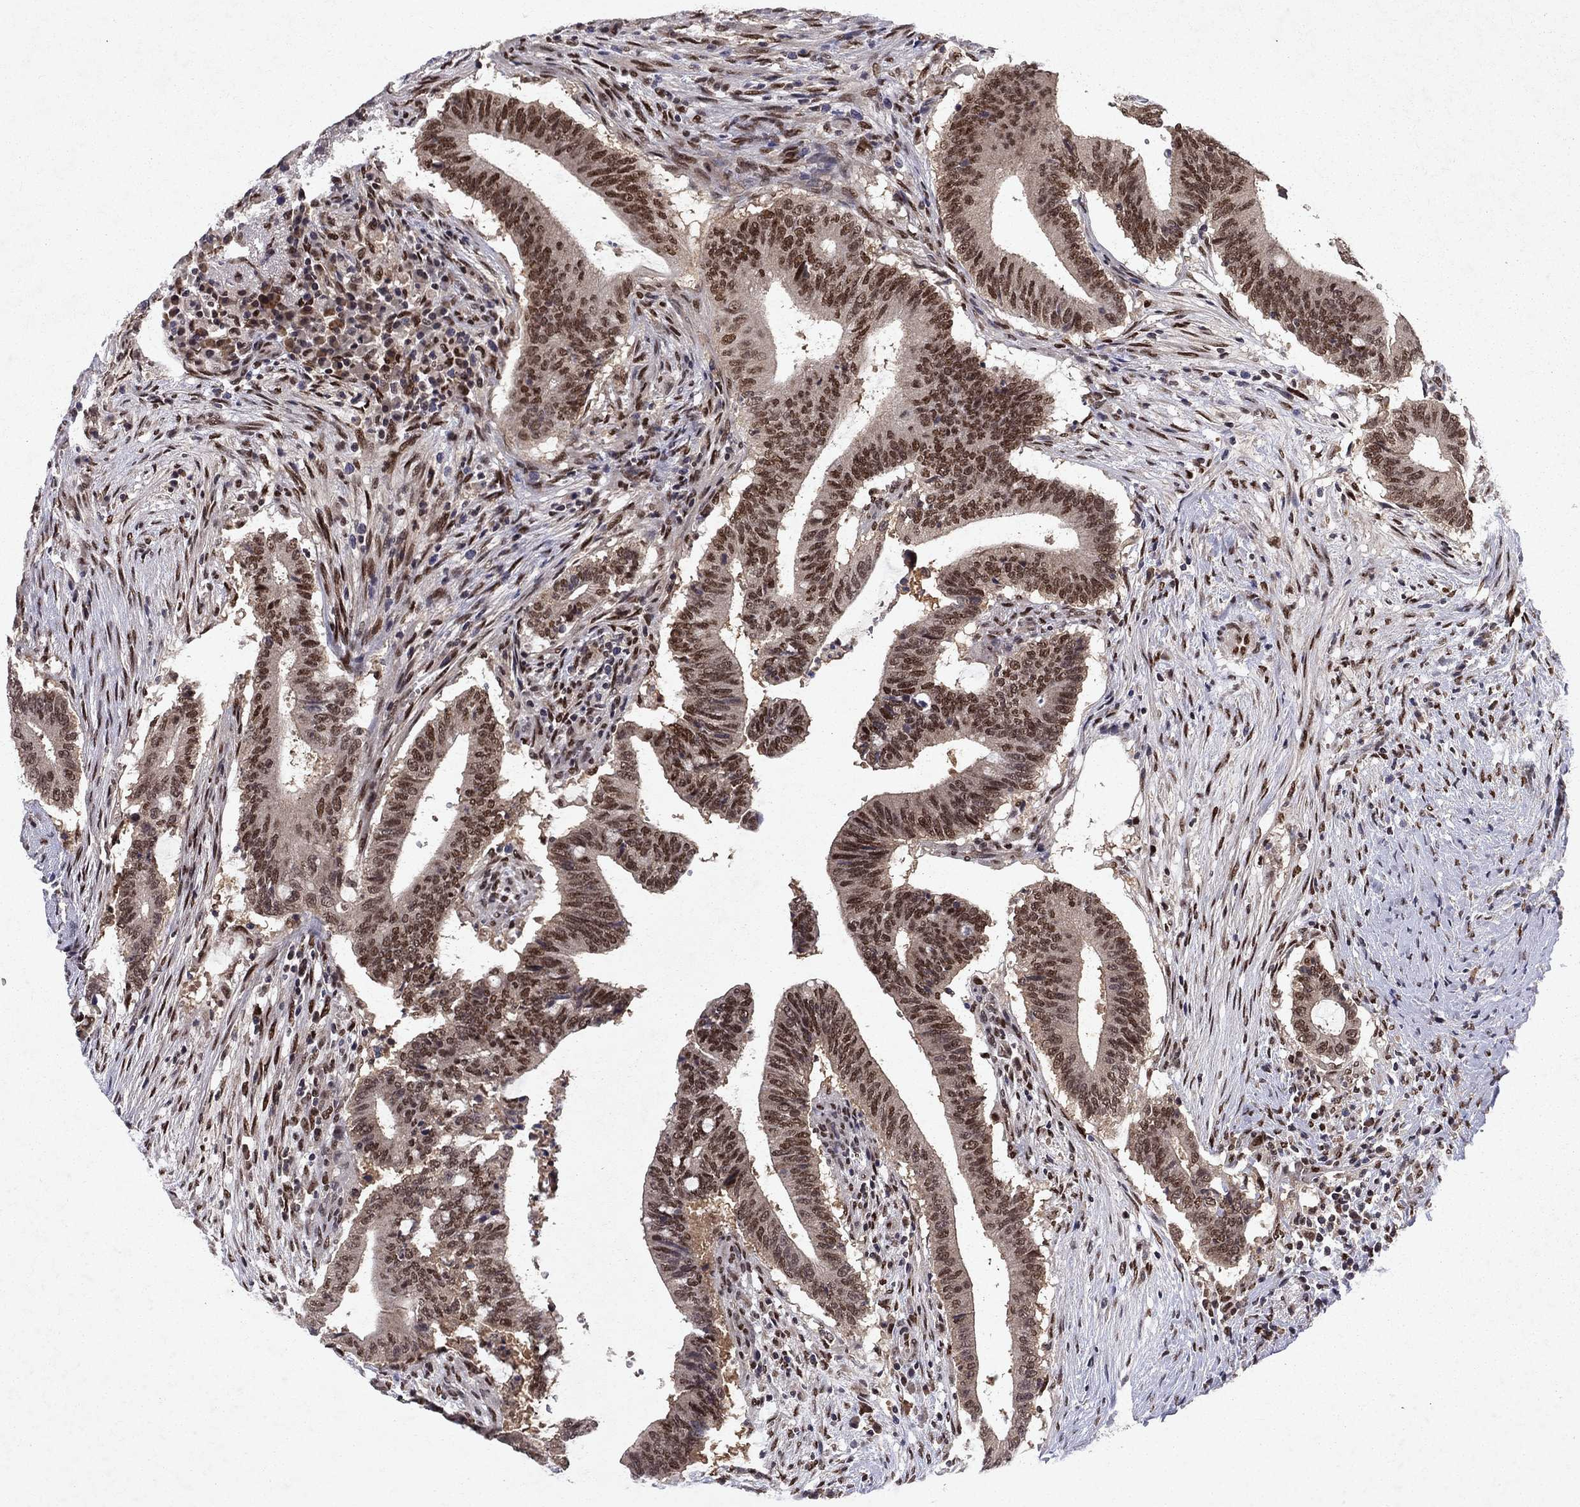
{"staining": {"intensity": "strong", "quantity": ">75%", "location": "nuclear"}, "tissue": "colorectal cancer", "cell_type": "Tumor cells", "image_type": "cancer", "snomed": [{"axis": "morphology", "description": "Adenocarcinoma, NOS"}, {"axis": "topography", "description": "Colon"}], "caption": "Tumor cells display high levels of strong nuclear staining in approximately >75% of cells in colorectal cancer. (DAB (3,3'-diaminobenzidine) IHC with brightfield microscopy, high magnification).", "gene": "CRTC1", "patient": {"sex": "female", "age": 43}}